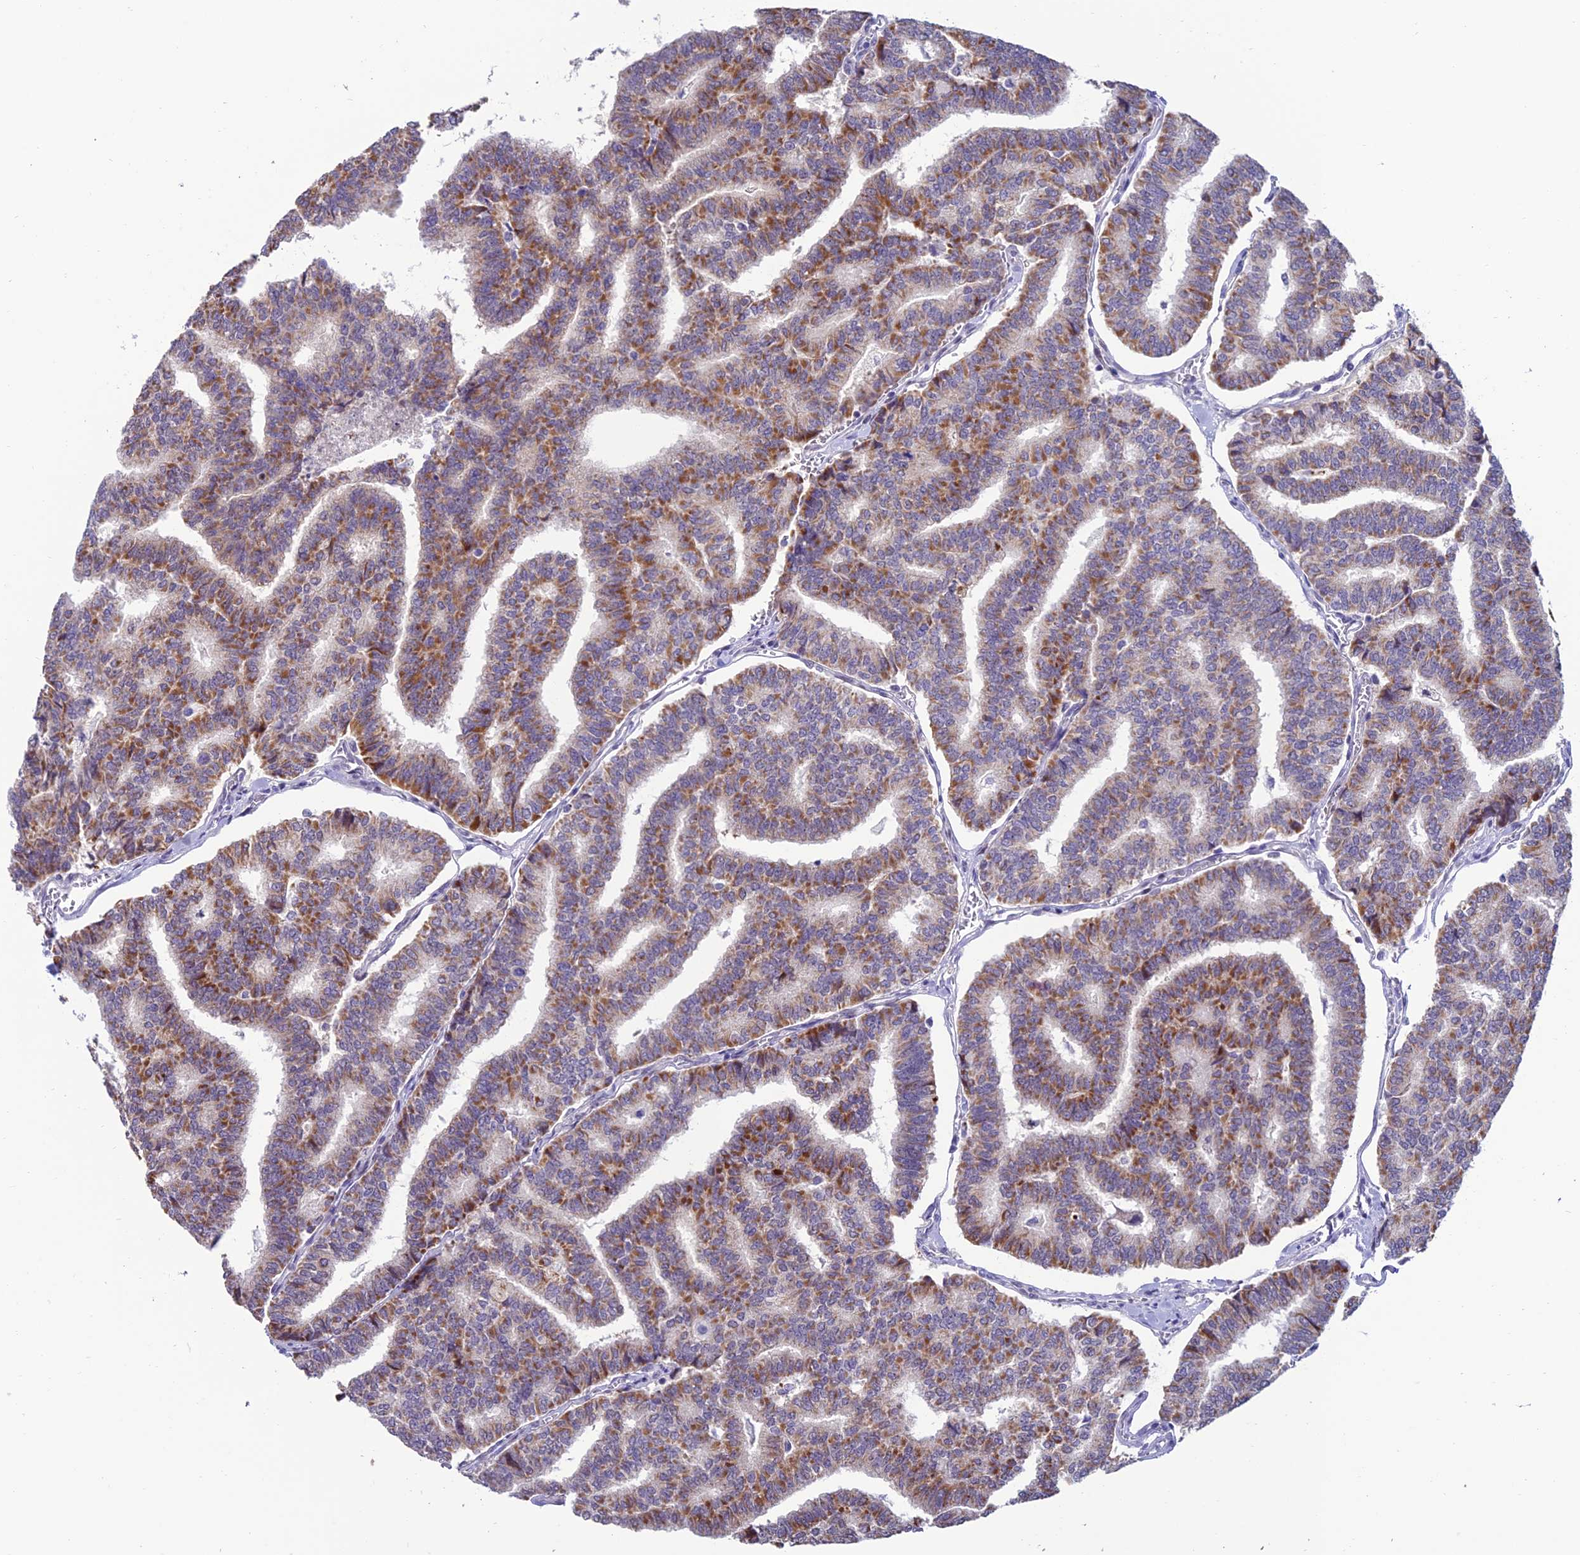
{"staining": {"intensity": "moderate", "quantity": ">75%", "location": "cytoplasmic/membranous"}, "tissue": "thyroid cancer", "cell_type": "Tumor cells", "image_type": "cancer", "snomed": [{"axis": "morphology", "description": "Papillary adenocarcinoma, NOS"}, {"axis": "topography", "description": "Thyroid gland"}], "caption": "Thyroid cancer (papillary adenocarcinoma) tissue exhibits moderate cytoplasmic/membranous staining in about >75% of tumor cells", "gene": "SLC10A1", "patient": {"sex": "female", "age": 35}}